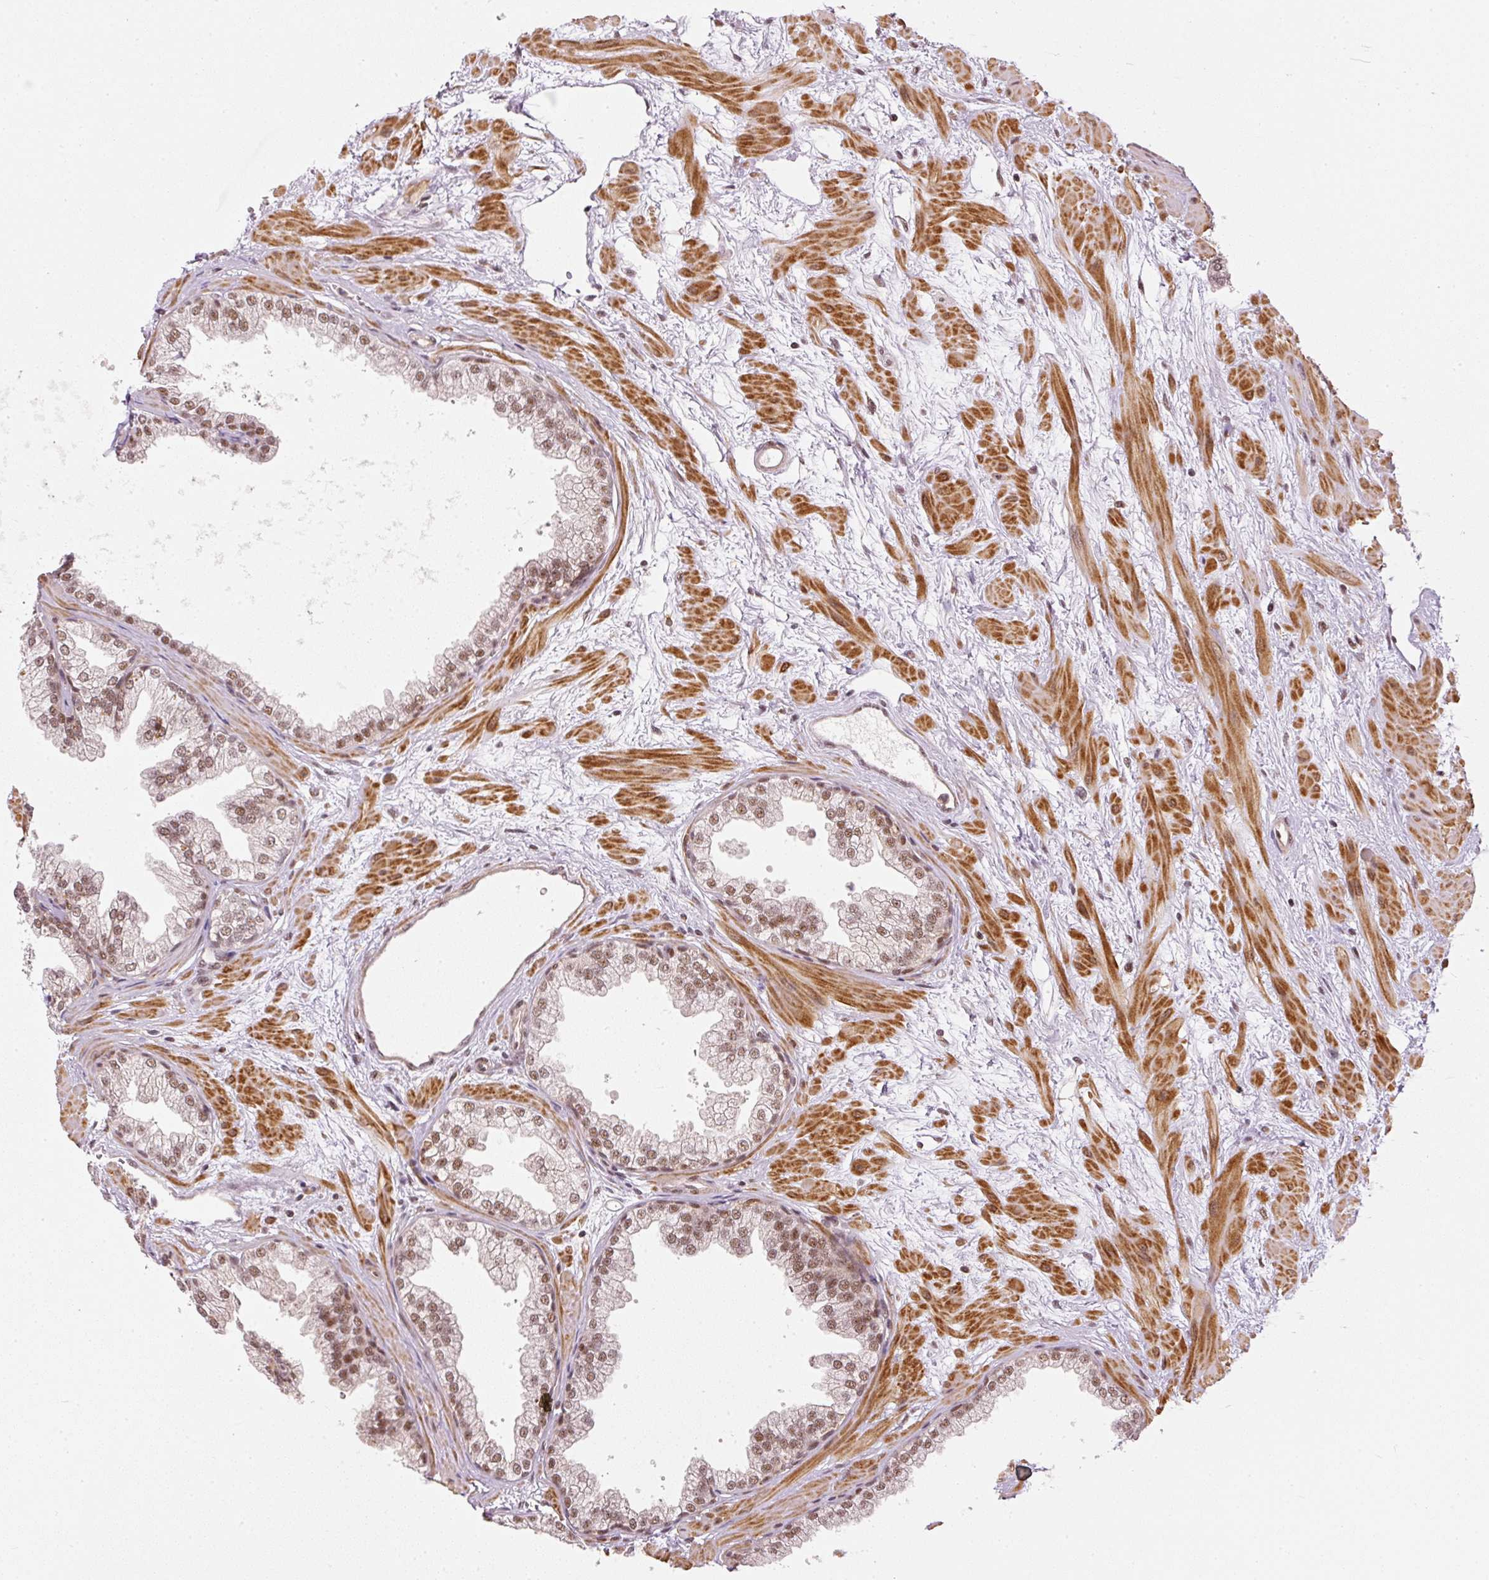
{"staining": {"intensity": "moderate", "quantity": ">75%", "location": "nuclear"}, "tissue": "prostate", "cell_type": "Glandular cells", "image_type": "normal", "snomed": [{"axis": "morphology", "description": "Normal tissue, NOS"}, {"axis": "topography", "description": "Prostate"}], "caption": "Protein expression analysis of normal prostate shows moderate nuclear positivity in about >75% of glandular cells. Using DAB (3,3'-diaminobenzidine) (brown) and hematoxylin (blue) stains, captured at high magnification using brightfield microscopy.", "gene": "THOC6", "patient": {"sex": "male", "age": 37}}